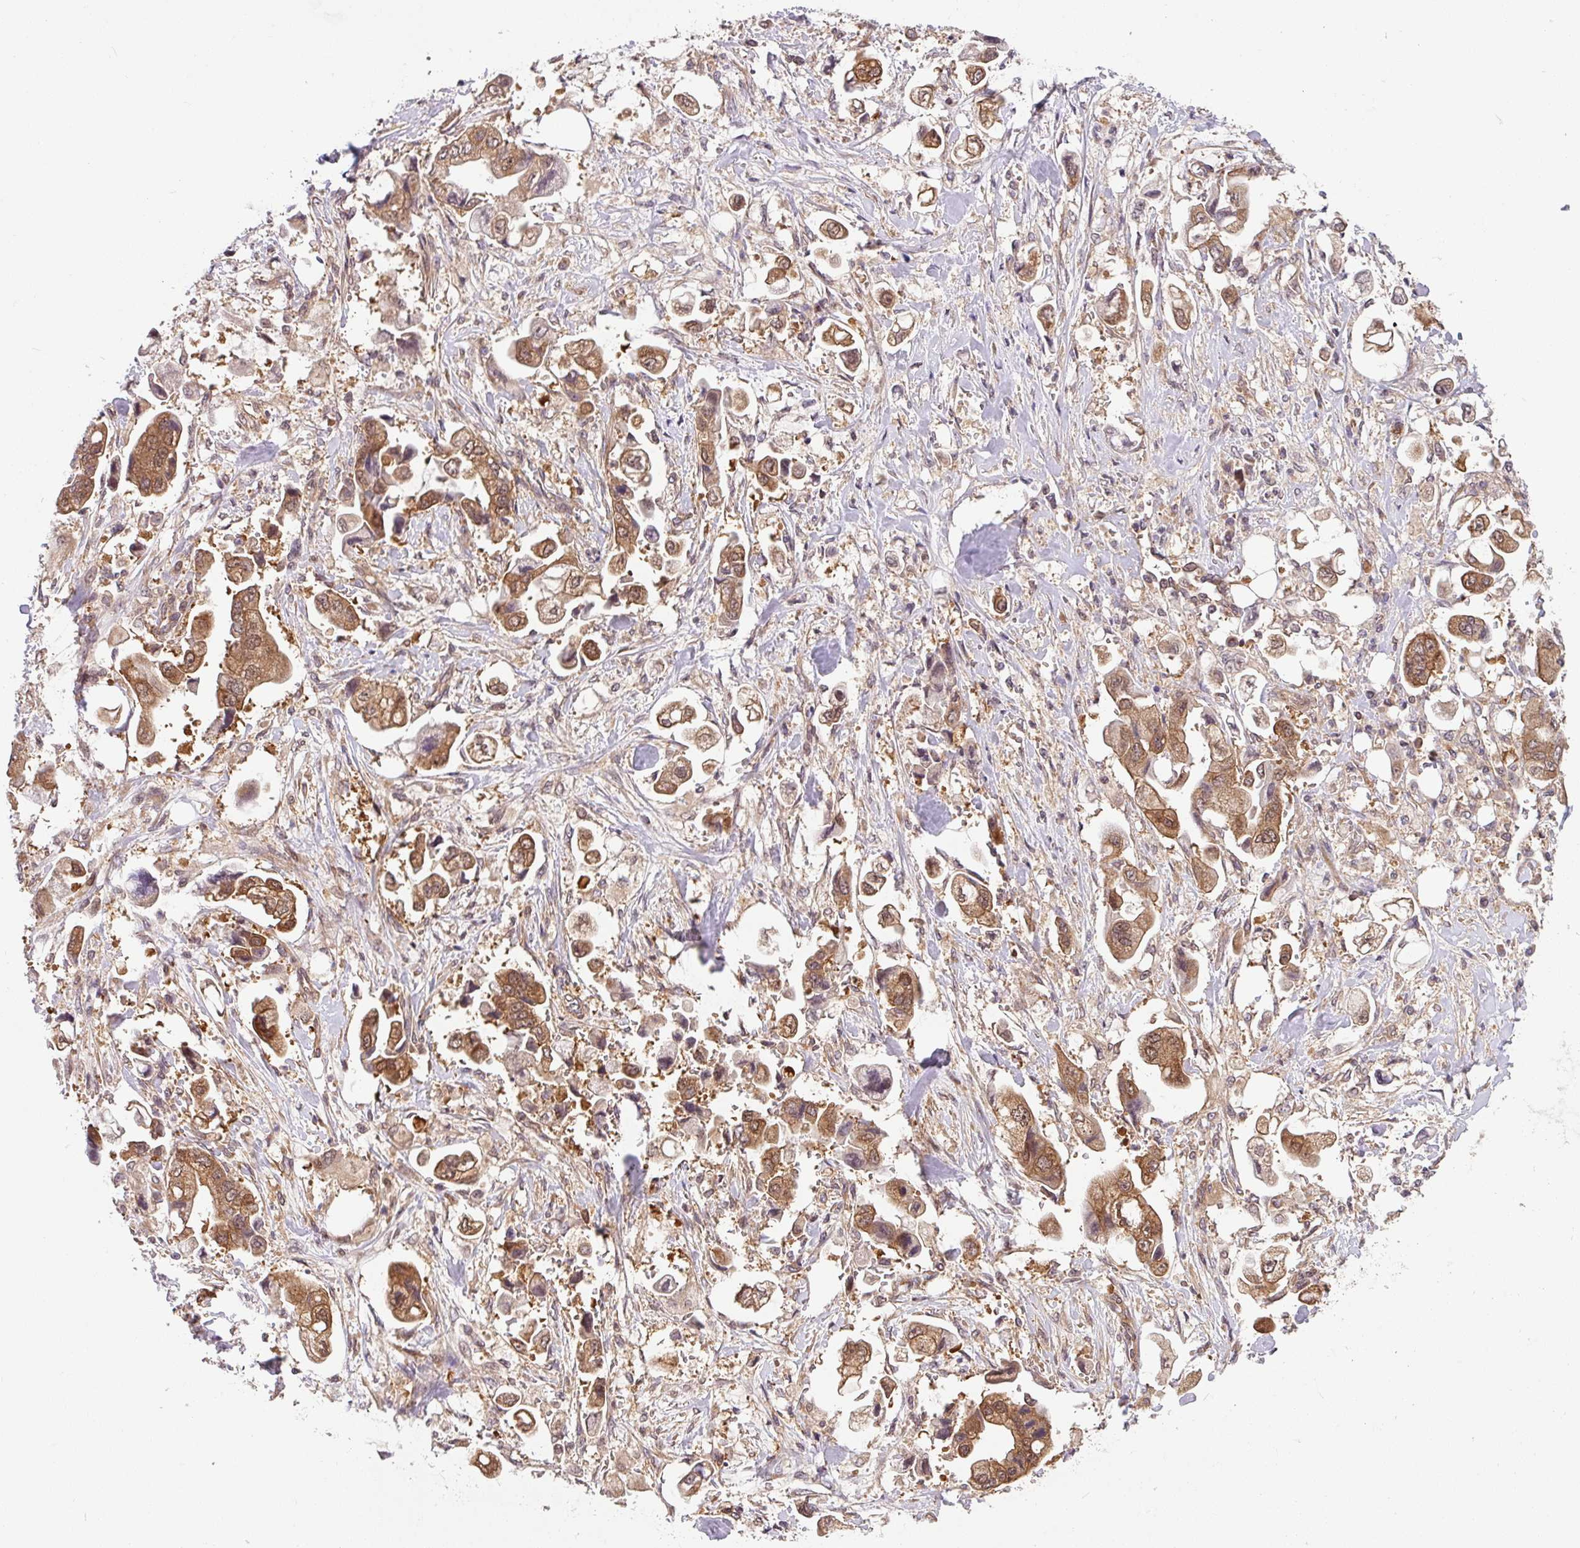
{"staining": {"intensity": "moderate", "quantity": ">75%", "location": "cytoplasmic/membranous,nuclear"}, "tissue": "stomach cancer", "cell_type": "Tumor cells", "image_type": "cancer", "snomed": [{"axis": "morphology", "description": "Adenocarcinoma, NOS"}, {"axis": "topography", "description": "Stomach"}], "caption": "An image of stomach cancer stained for a protein displays moderate cytoplasmic/membranous and nuclear brown staining in tumor cells.", "gene": "SHB", "patient": {"sex": "male", "age": 62}}